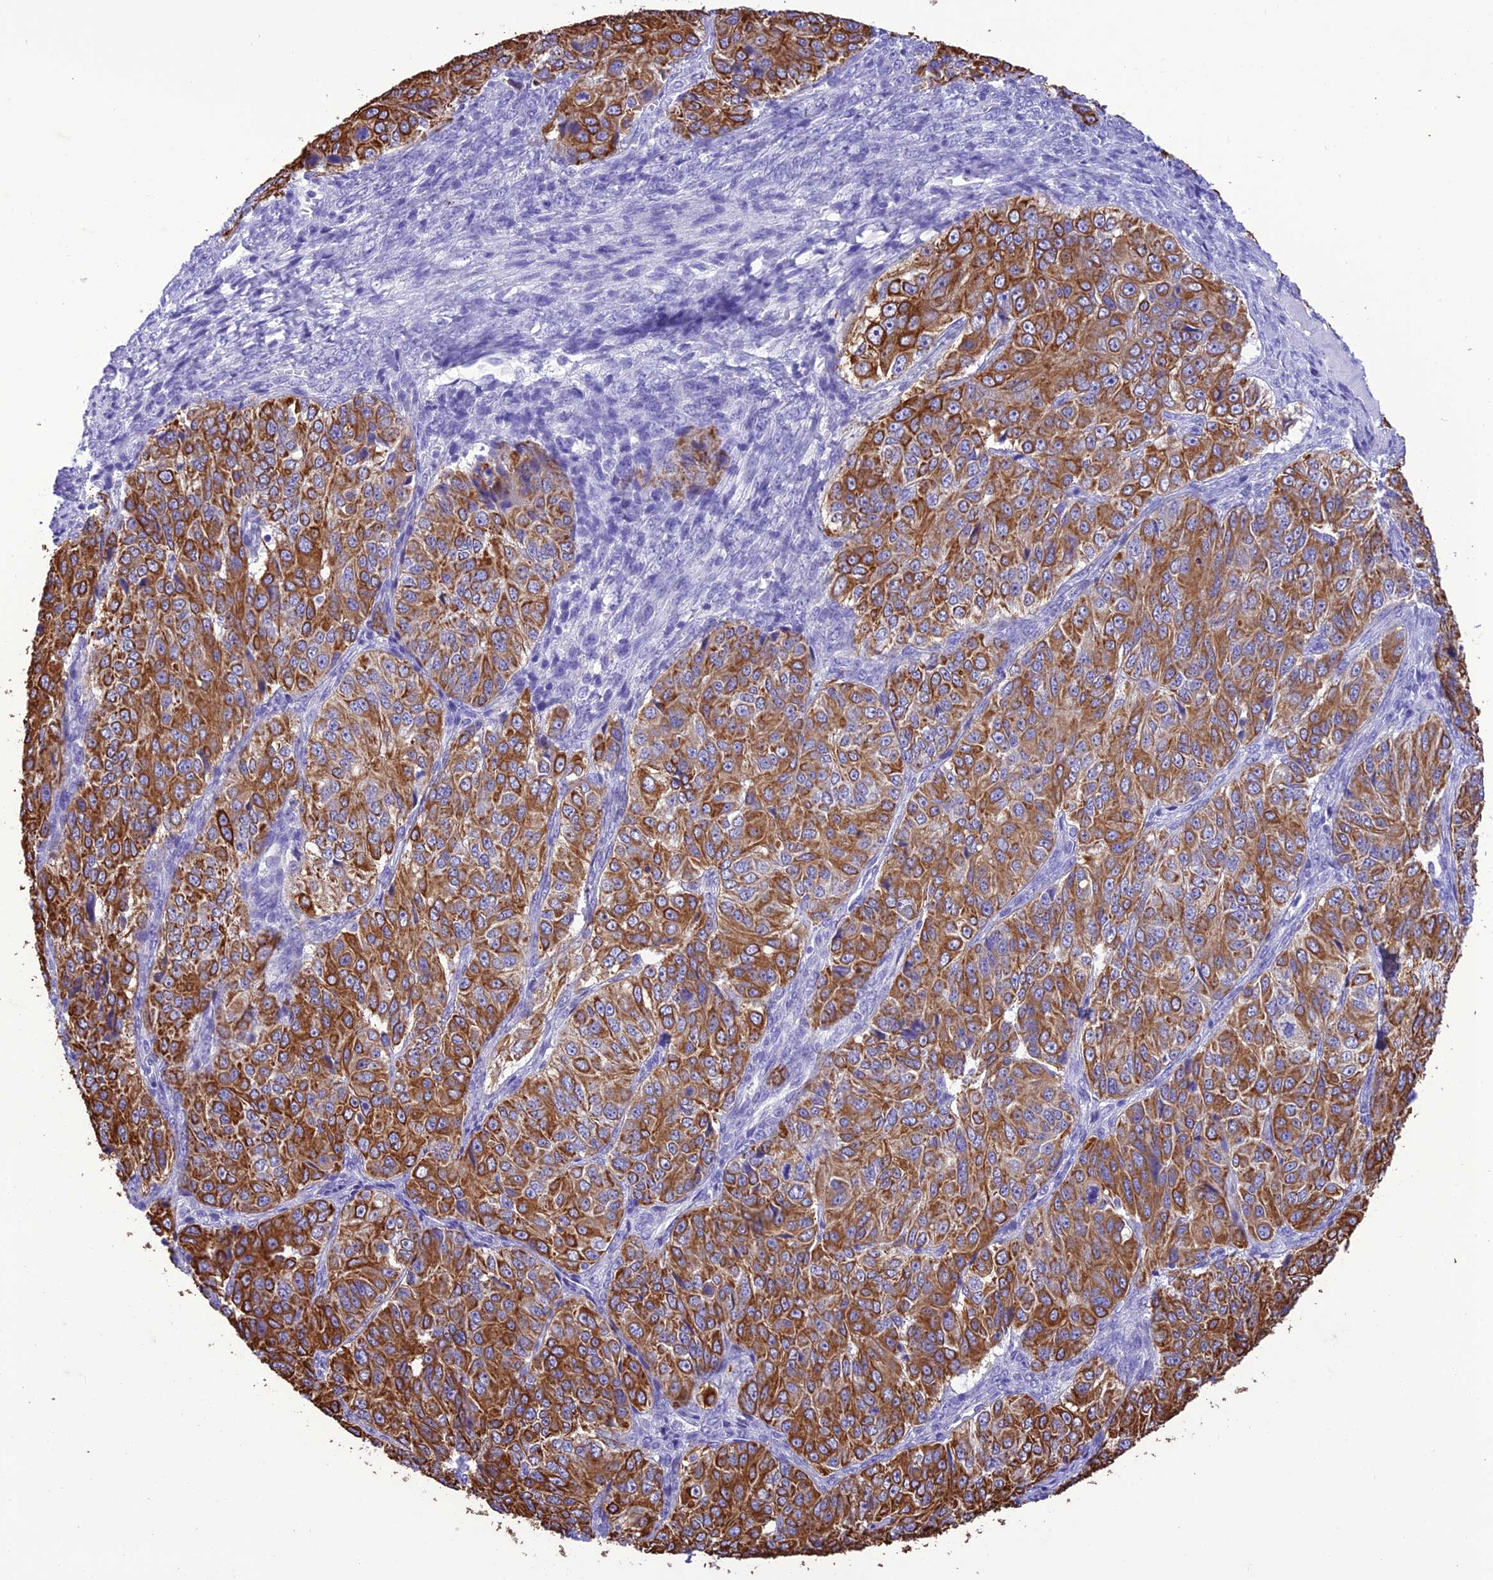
{"staining": {"intensity": "moderate", "quantity": ">75%", "location": "cytoplasmic/membranous"}, "tissue": "ovarian cancer", "cell_type": "Tumor cells", "image_type": "cancer", "snomed": [{"axis": "morphology", "description": "Carcinoma, endometroid"}, {"axis": "topography", "description": "Ovary"}], "caption": "IHC photomicrograph of ovarian endometroid carcinoma stained for a protein (brown), which shows medium levels of moderate cytoplasmic/membranous expression in approximately >75% of tumor cells.", "gene": "VPS52", "patient": {"sex": "female", "age": 51}}